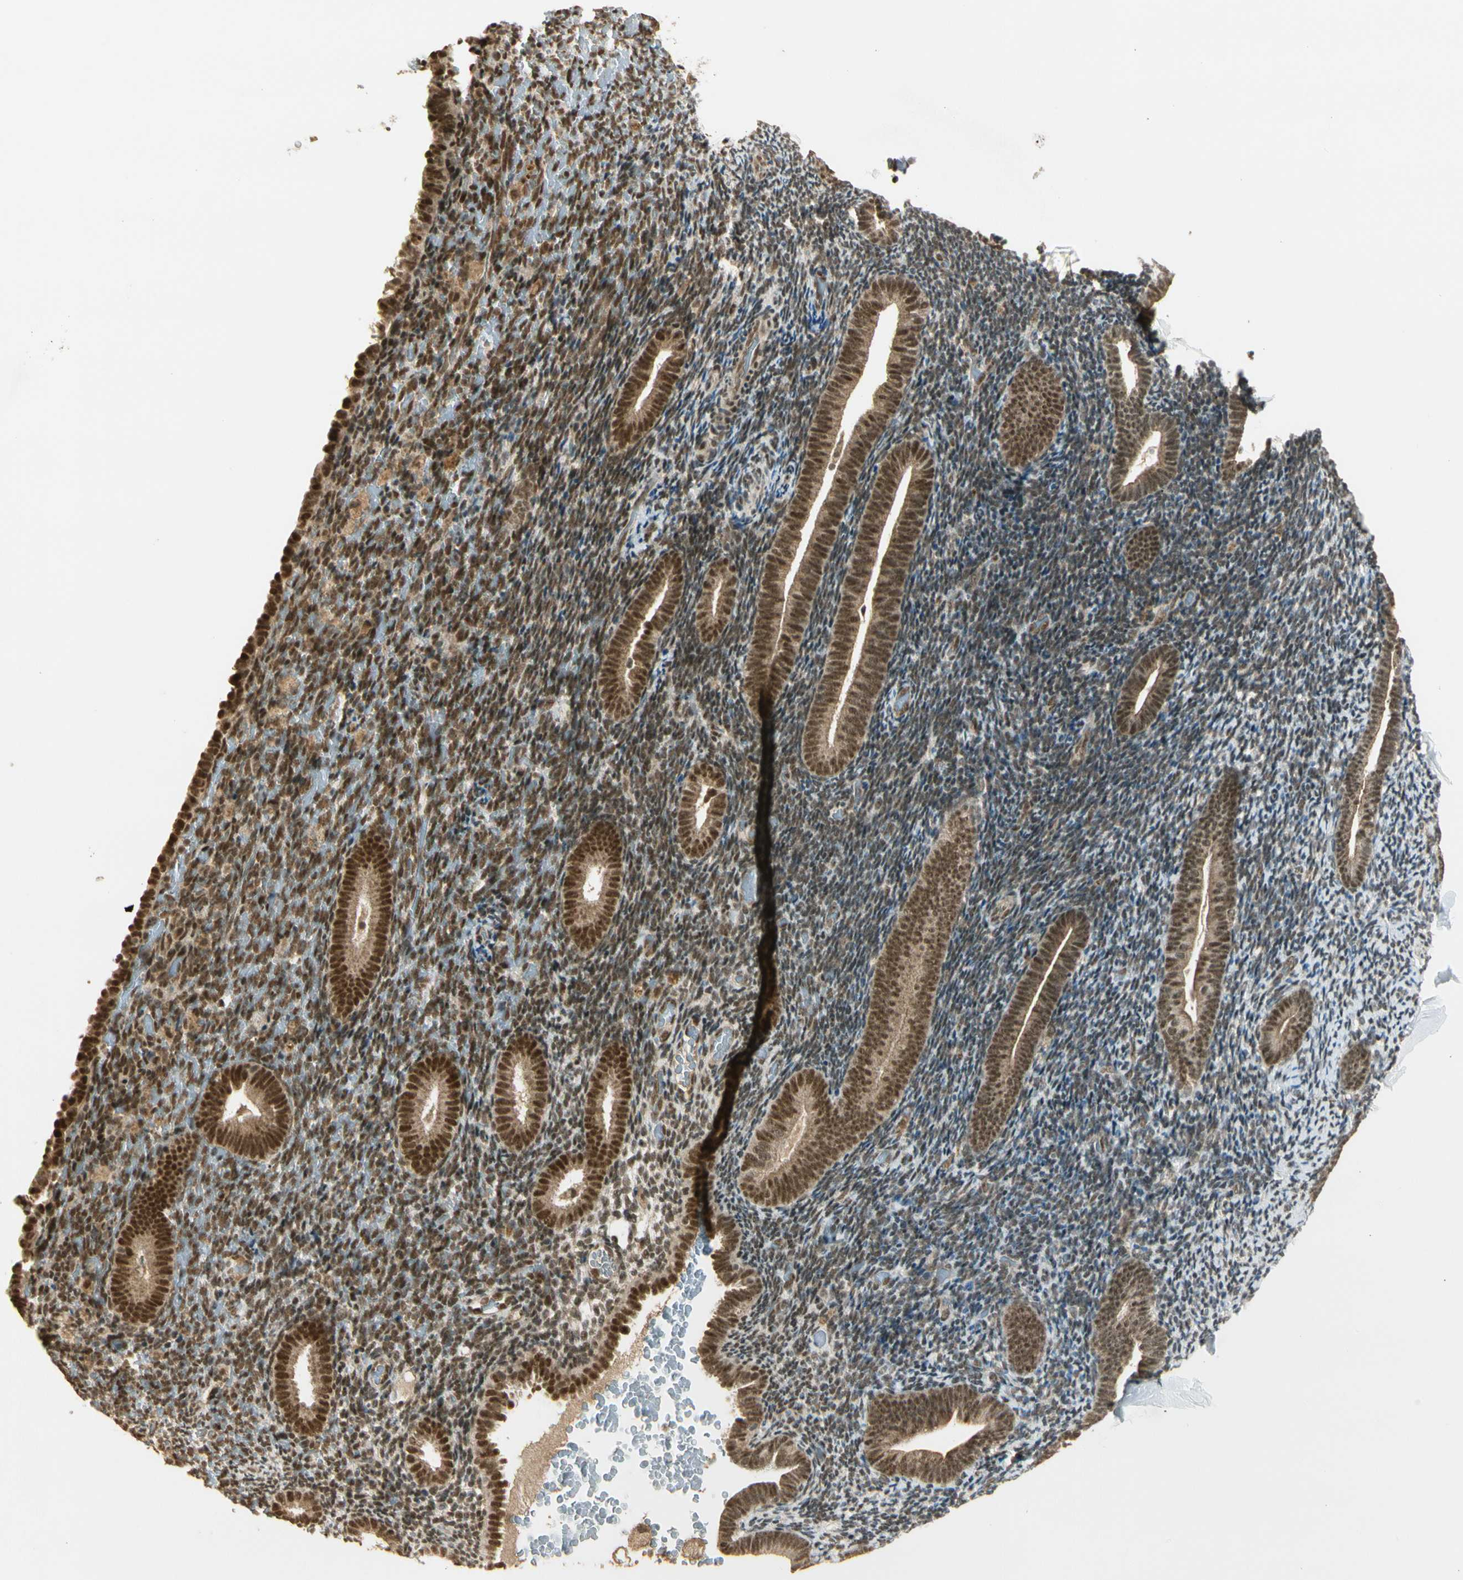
{"staining": {"intensity": "moderate", "quantity": "25%-75%", "location": "nuclear"}, "tissue": "endometrium", "cell_type": "Cells in endometrial stroma", "image_type": "normal", "snomed": [{"axis": "morphology", "description": "Normal tissue, NOS"}, {"axis": "topography", "description": "Endometrium"}], "caption": "Cells in endometrial stroma display medium levels of moderate nuclear expression in about 25%-75% of cells in unremarkable endometrium. The staining was performed using DAB, with brown indicating positive protein expression. Nuclei are stained blue with hematoxylin.", "gene": "ZNF135", "patient": {"sex": "female", "age": 51}}